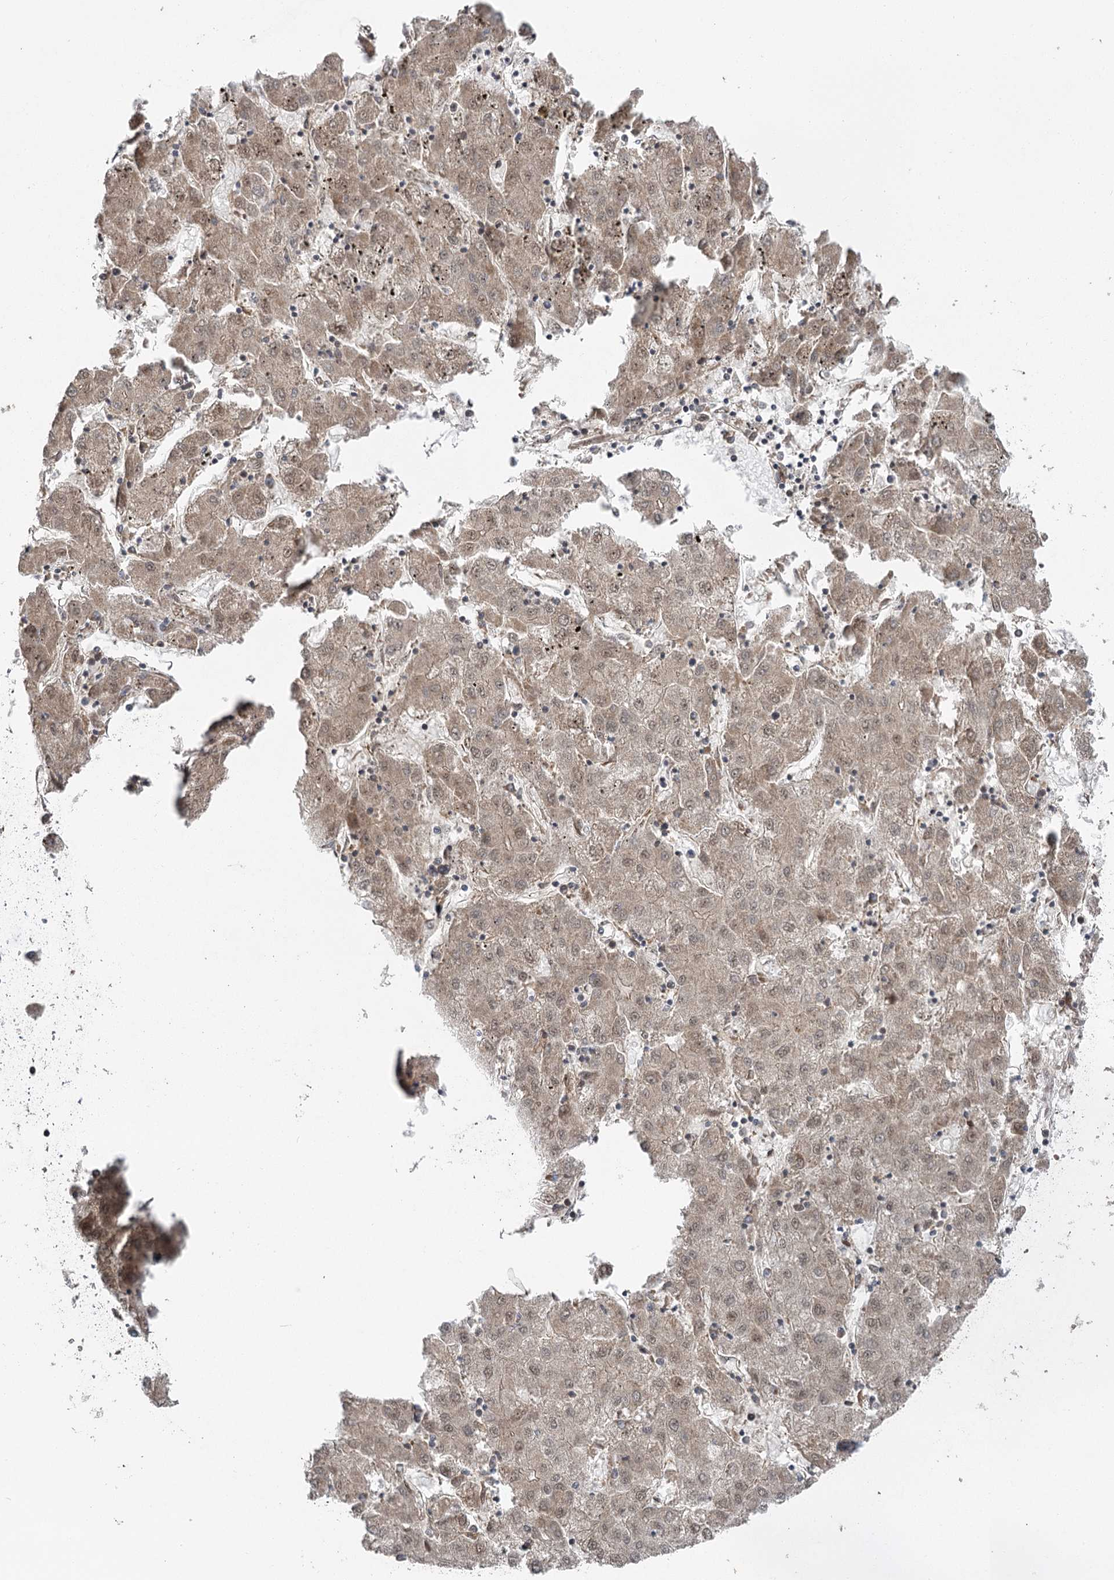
{"staining": {"intensity": "weak", "quantity": ">75%", "location": "cytoplasmic/membranous"}, "tissue": "liver cancer", "cell_type": "Tumor cells", "image_type": "cancer", "snomed": [{"axis": "morphology", "description": "Carcinoma, Hepatocellular, NOS"}, {"axis": "topography", "description": "Liver"}], "caption": "This micrograph reveals immunohistochemistry (IHC) staining of human liver cancer (hepatocellular carcinoma), with low weak cytoplasmic/membranous expression in about >75% of tumor cells.", "gene": "C12orf4", "patient": {"sex": "male", "age": 72}}